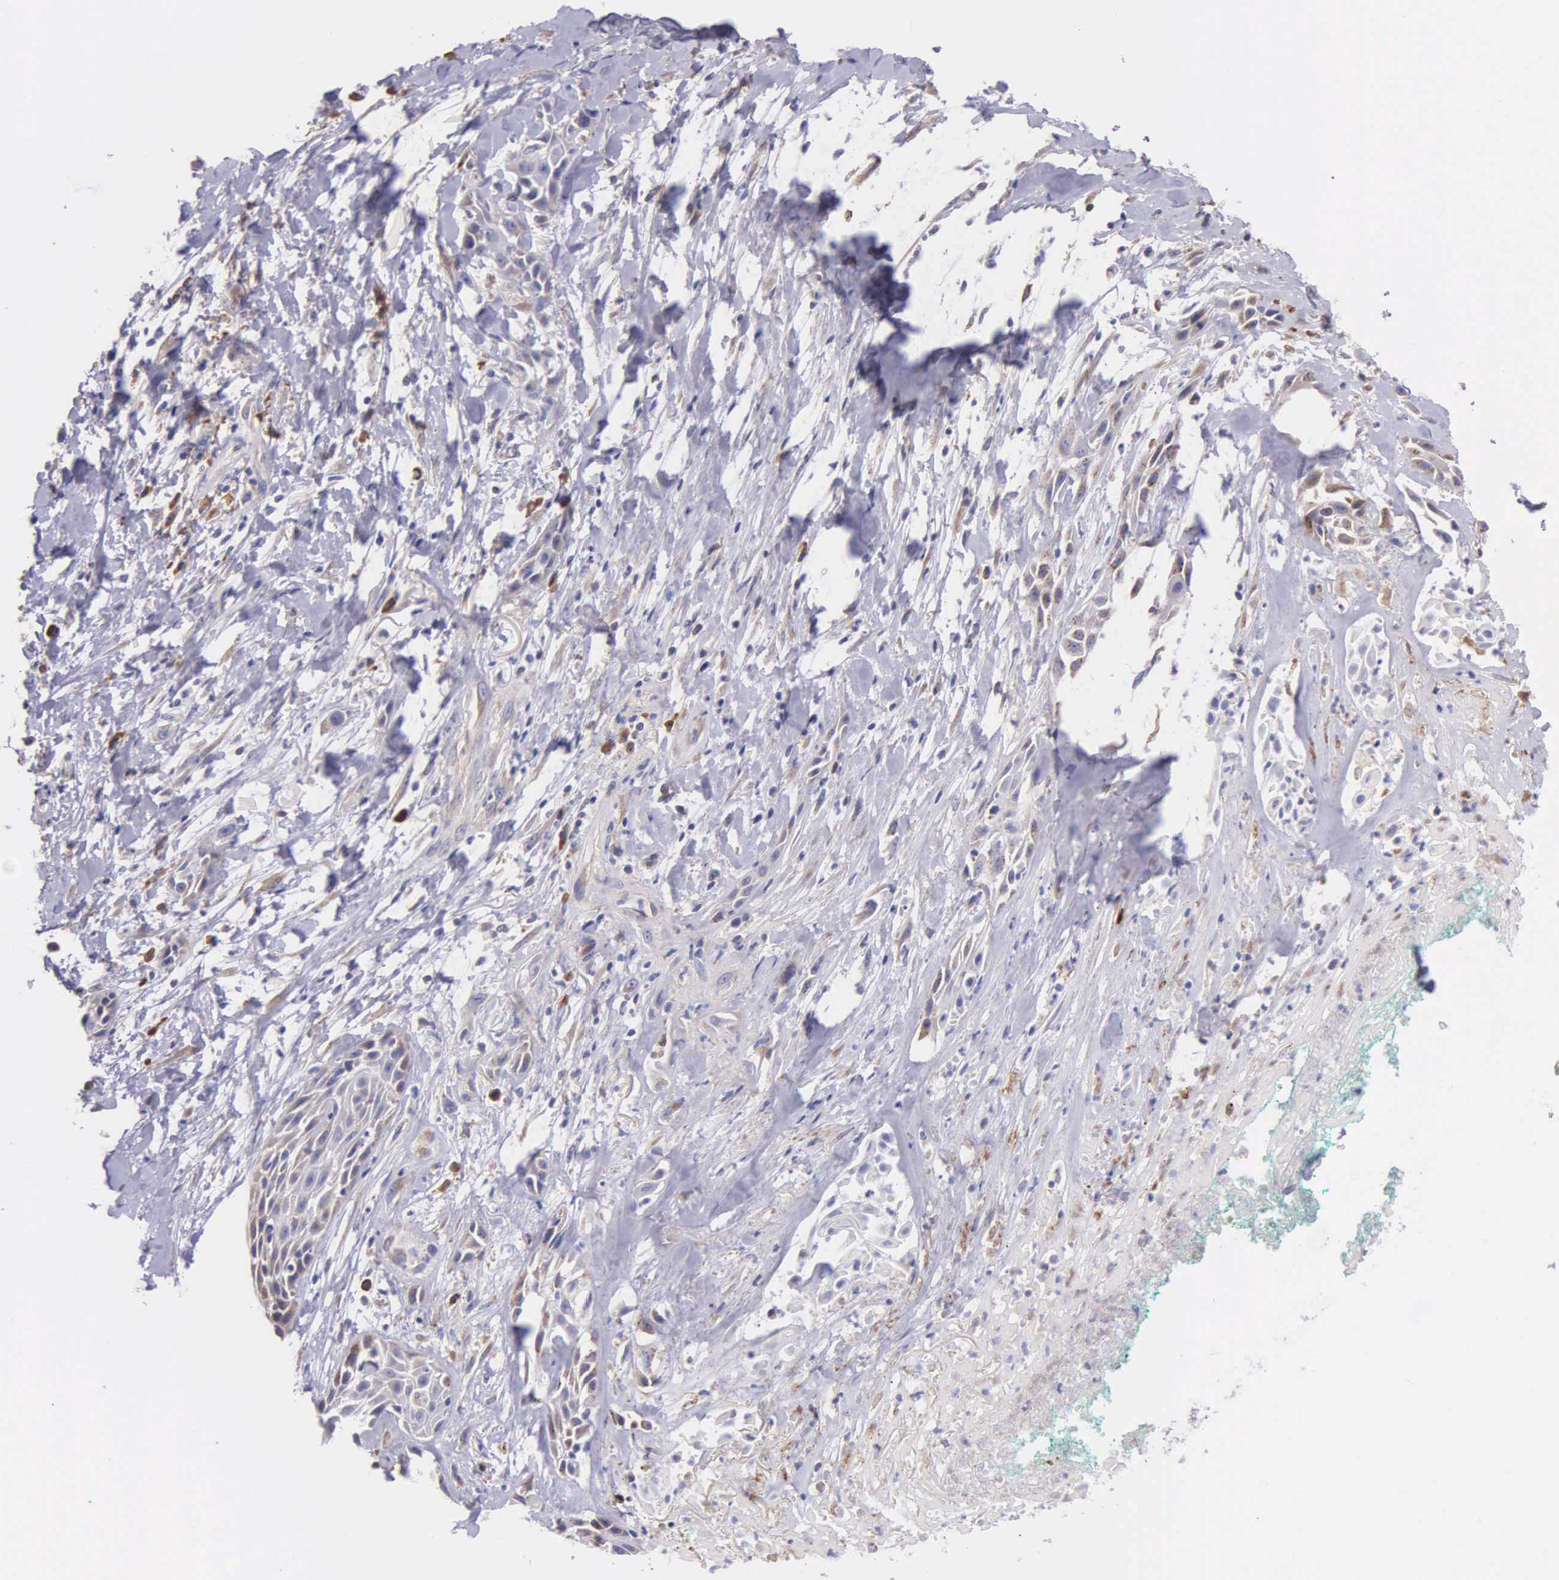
{"staining": {"intensity": "weak", "quantity": "<25%", "location": "cytoplasmic/membranous"}, "tissue": "skin cancer", "cell_type": "Tumor cells", "image_type": "cancer", "snomed": [{"axis": "morphology", "description": "Squamous cell carcinoma, NOS"}, {"axis": "topography", "description": "Skin"}, {"axis": "topography", "description": "Anal"}], "caption": "An image of human skin cancer (squamous cell carcinoma) is negative for staining in tumor cells.", "gene": "ZC3H12B", "patient": {"sex": "male", "age": 64}}